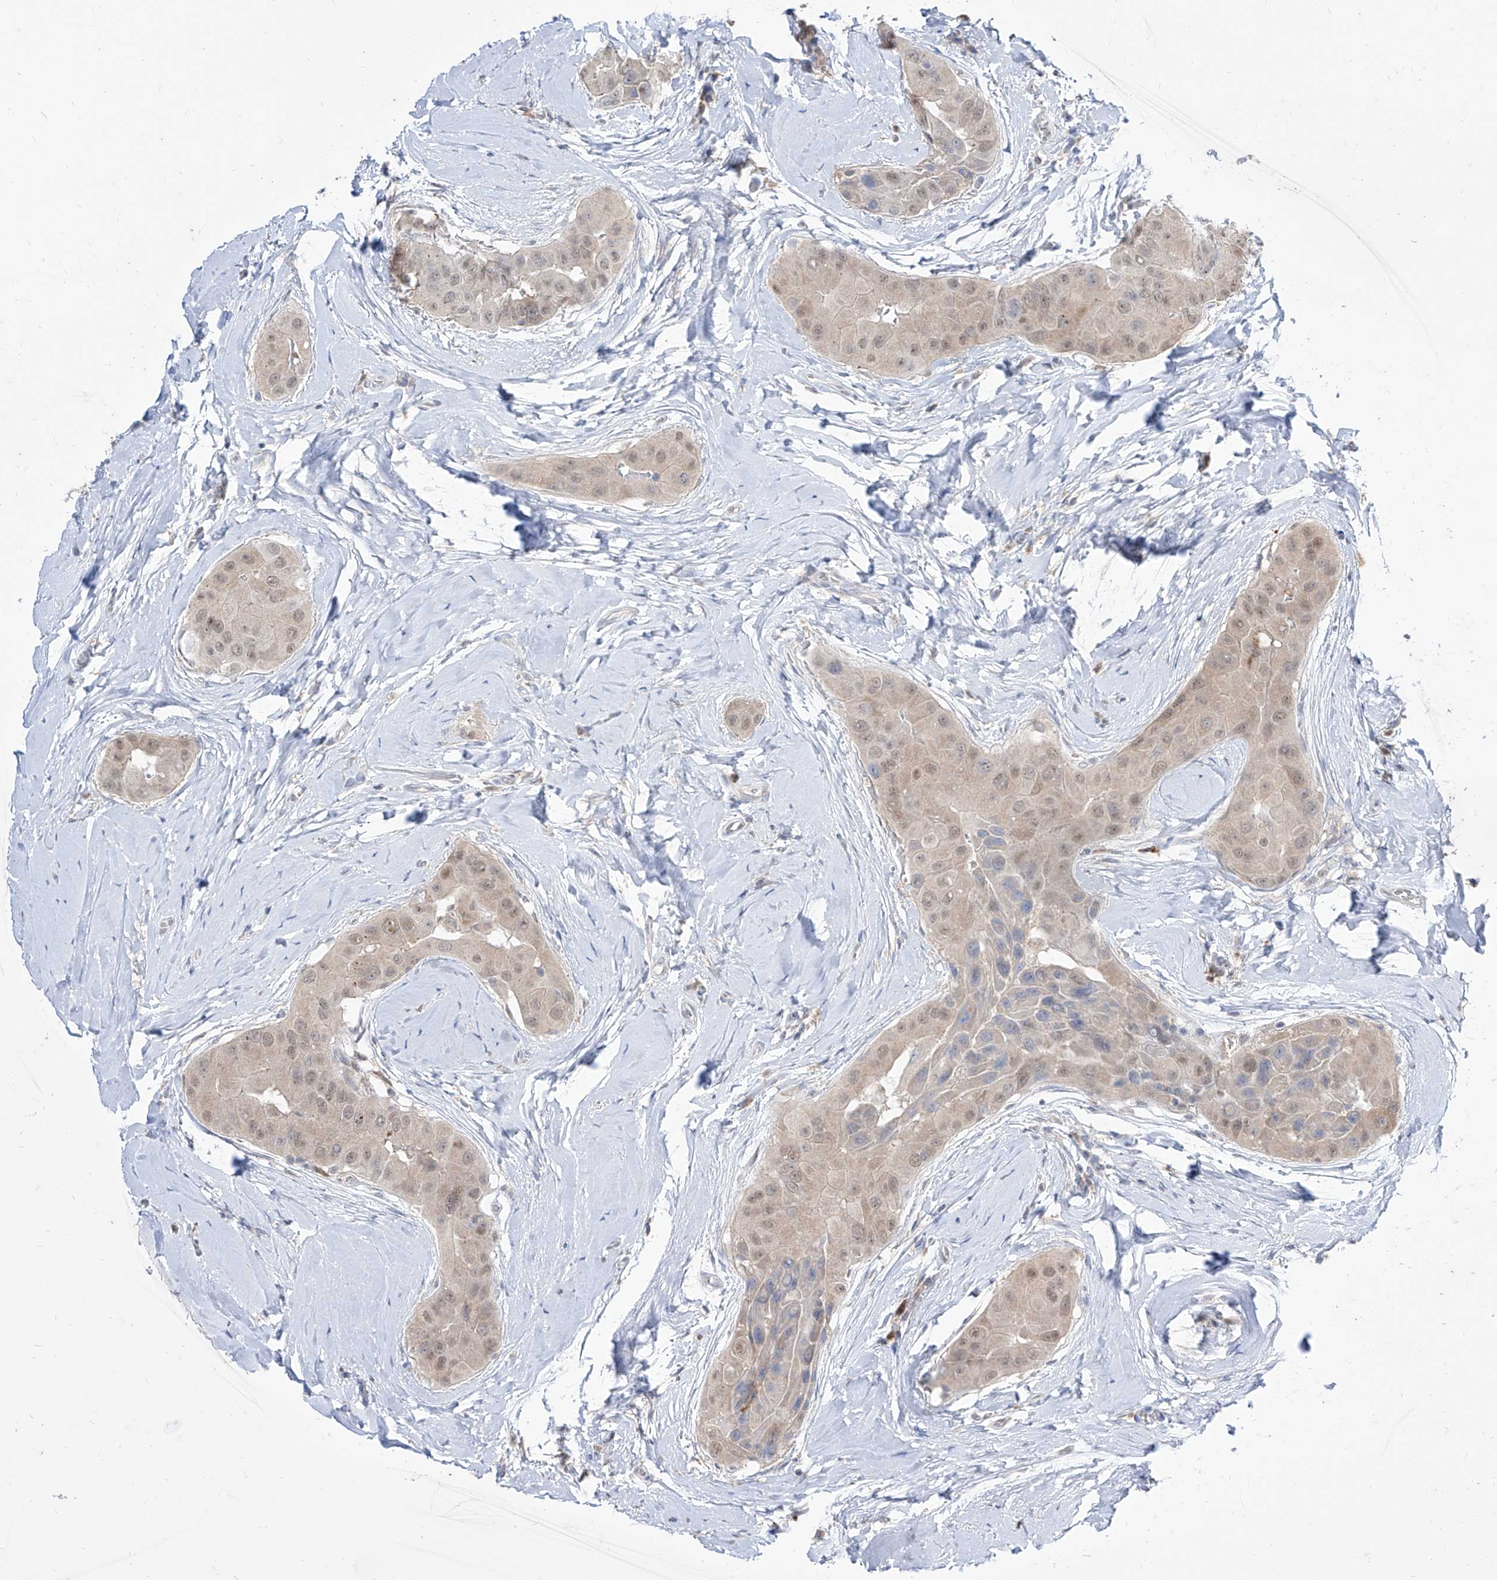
{"staining": {"intensity": "weak", "quantity": "25%-75%", "location": "nuclear"}, "tissue": "thyroid cancer", "cell_type": "Tumor cells", "image_type": "cancer", "snomed": [{"axis": "morphology", "description": "Papillary adenocarcinoma, NOS"}, {"axis": "topography", "description": "Thyroid gland"}], "caption": "IHC of thyroid cancer shows low levels of weak nuclear staining in approximately 25%-75% of tumor cells. (DAB (3,3'-diaminobenzidine) IHC, brown staining for protein, blue staining for nuclei).", "gene": "BROX", "patient": {"sex": "male", "age": 33}}